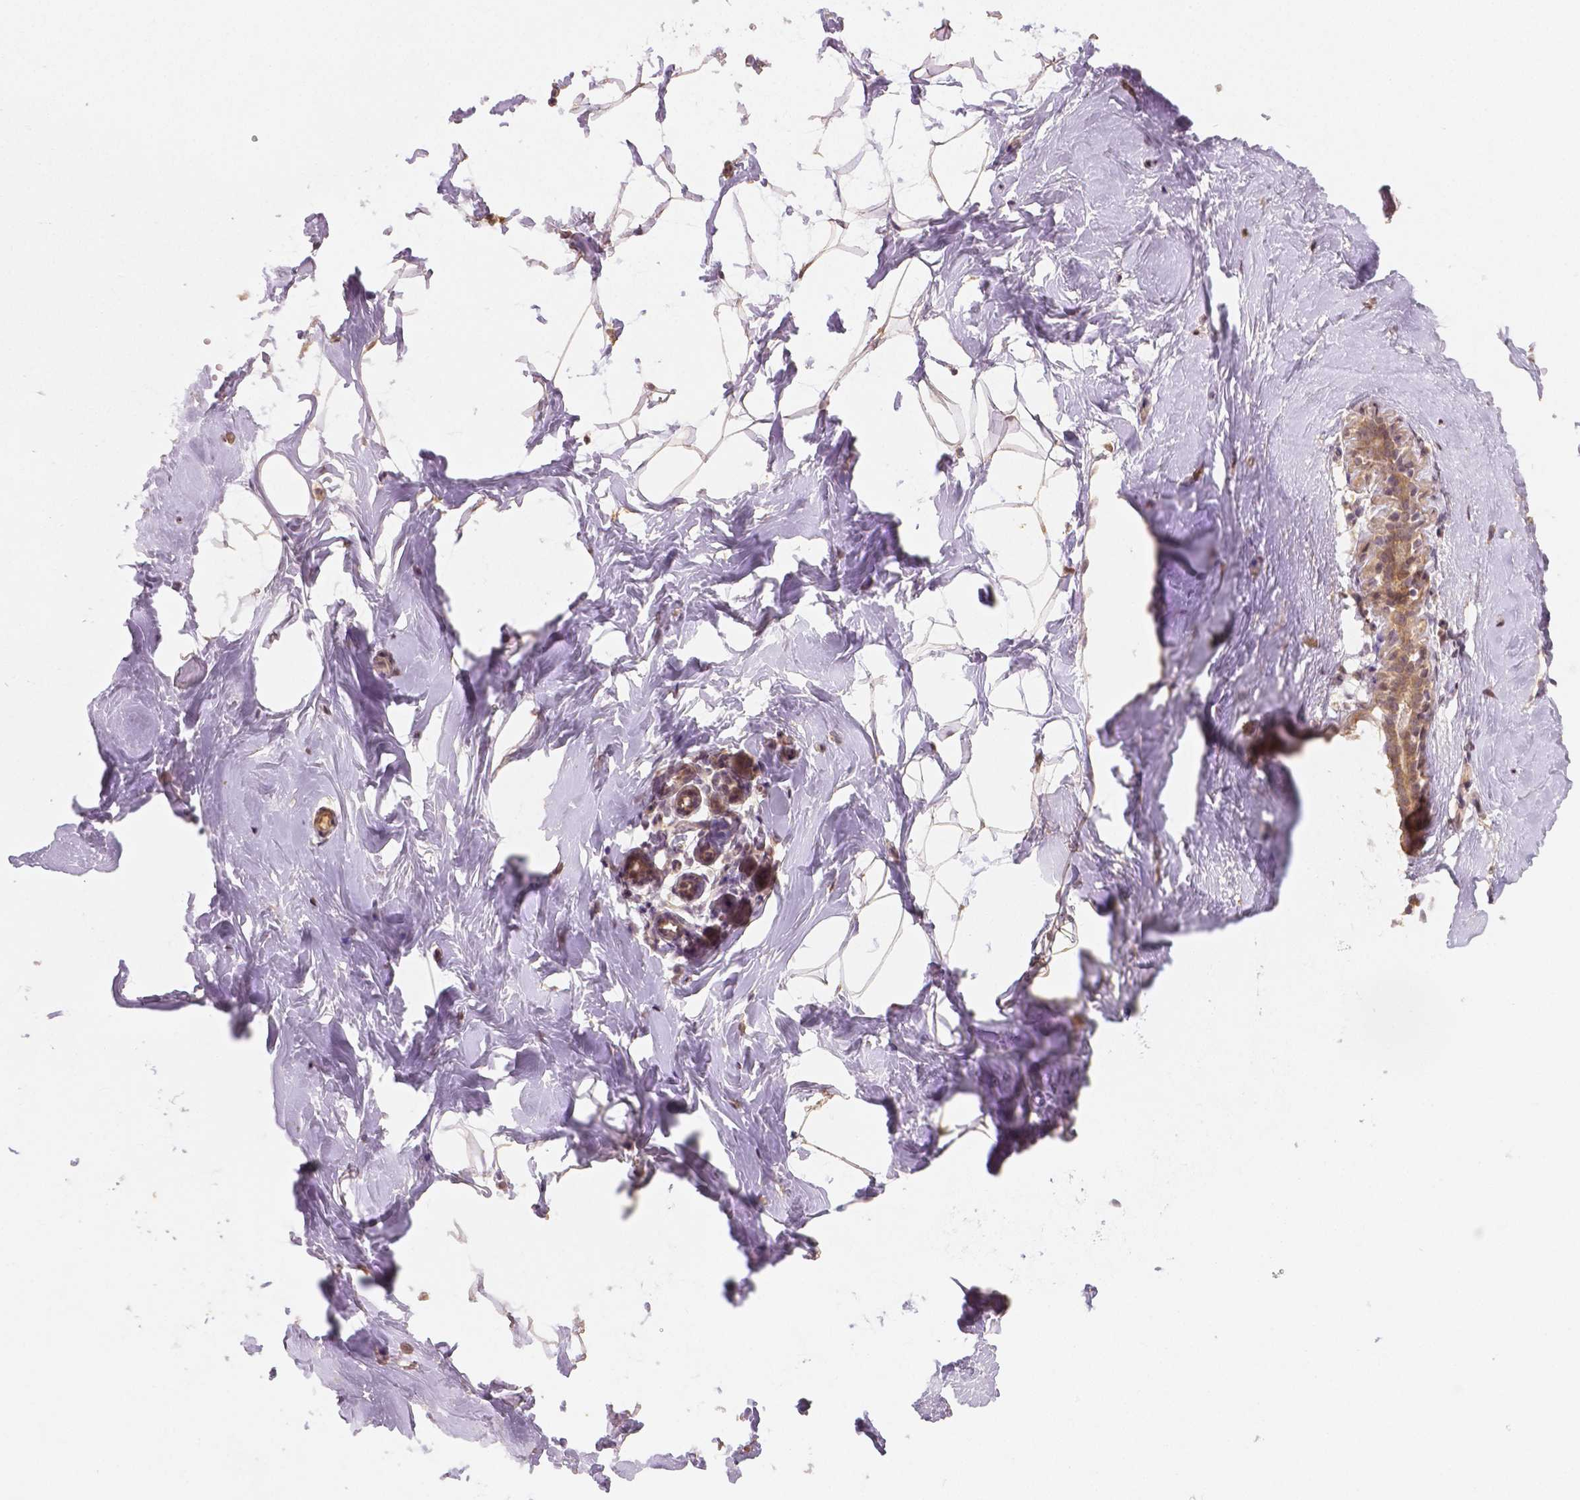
{"staining": {"intensity": "moderate", "quantity": "<25%", "location": "cytoplasmic/membranous"}, "tissue": "breast", "cell_type": "Adipocytes", "image_type": "normal", "snomed": [{"axis": "morphology", "description": "Normal tissue, NOS"}, {"axis": "topography", "description": "Breast"}], "caption": "High-magnification brightfield microscopy of unremarkable breast stained with DAB (brown) and counterstained with hematoxylin (blue). adipocytes exhibit moderate cytoplasmic/membranous staining is appreciated in about<25% of cells.", "gene": "CLBA1", "patient": {"sex": "female", "age": 32}}